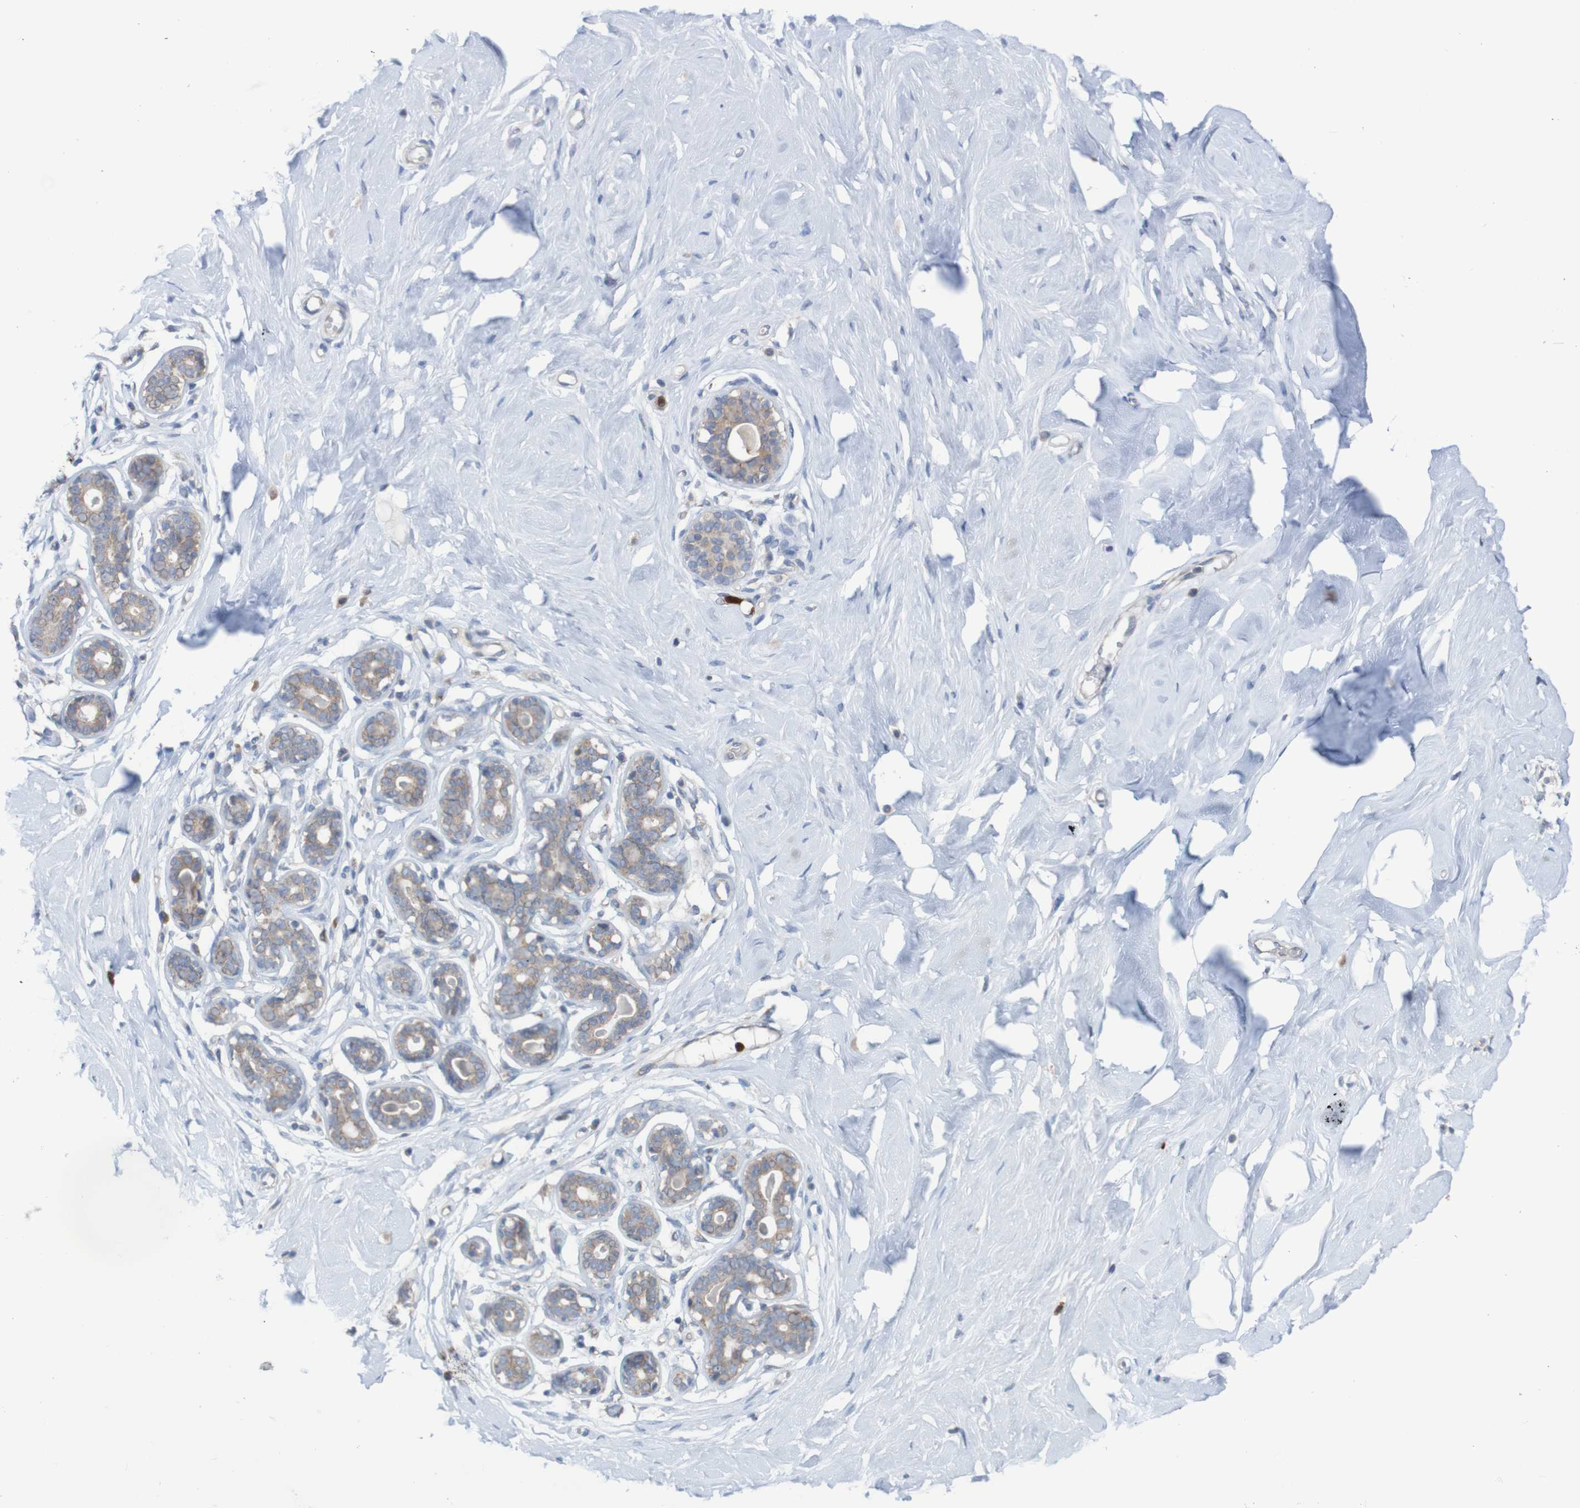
{"staining": {"intensity": "negative", "quantity": "none", "location": "none"}, "tissue": "breast", "cell_type": "Adipocytes", "image_type": "normal", "snomed": [{"axis": "morphology", "description": "Normal tissue, NOS"}, {"axis": "topography", "description": "Breast"}], "caption": "A high-resolution micrograph shows IHC staining of normal breast, which shows no significant expression in adipocytes.", "gene": "PARP4", "patient": {"sex": "female", "age": 23}}